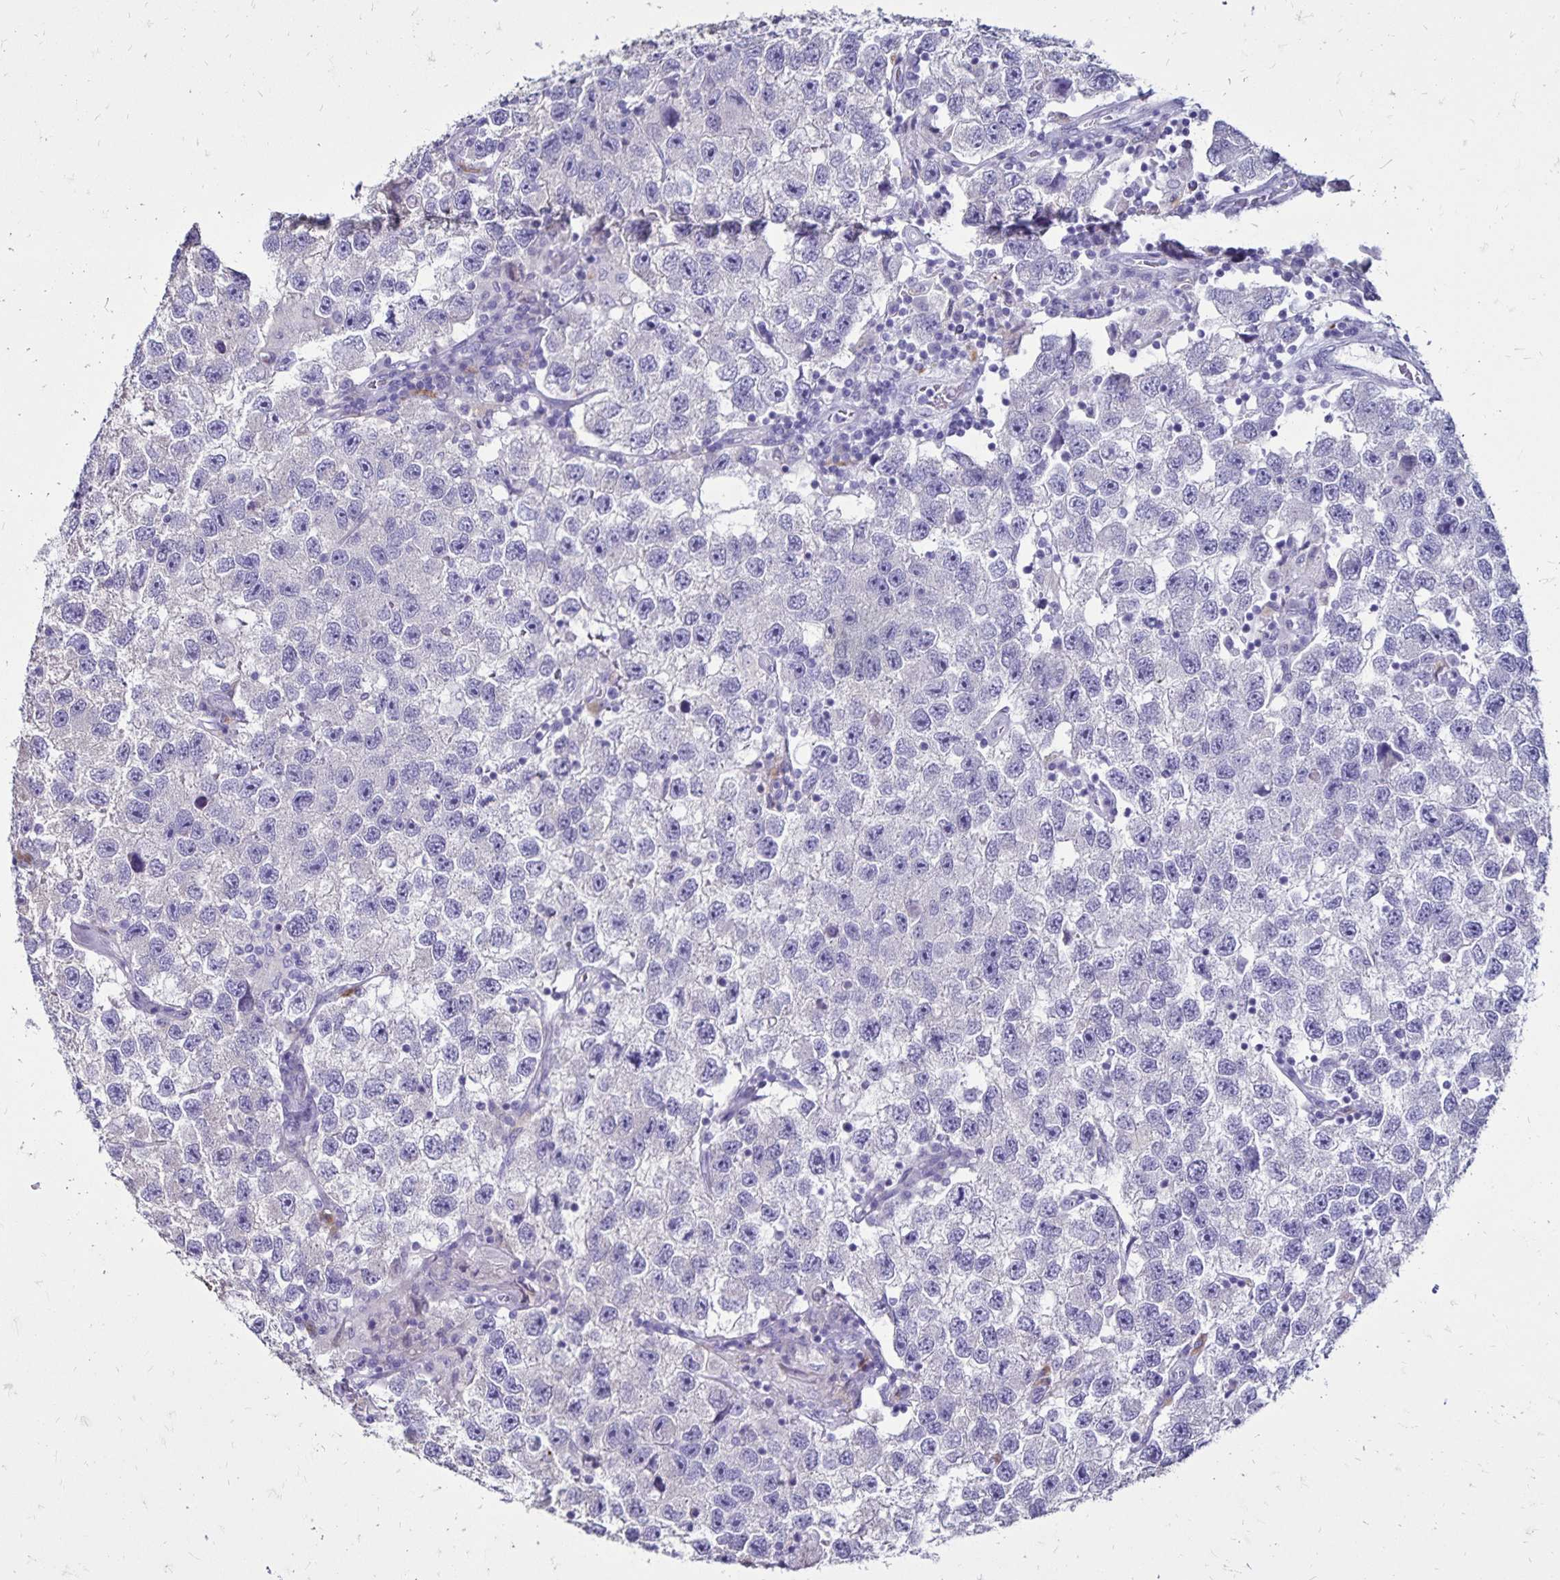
{"staining": {"intensity": "weak", "quantity": "<25%", "location": "cytoplasmic/membranous"}, "tissue": "testis cancer", "cell_type": "Tumor cells", "image_type": "cancer", "snomed": [{"axis": "morphology", "description": "Seminoma, NOS"}, {"axis": "topography", "description": "Testis"}], "caption": "Immunohistochemistry (IHC) photomicrograph of neoplastic tissue: testis seminoma stained with DAB (3,3'-diaminobenzidine) displays no significant protein positivity in tumor cells.", "gene": "EVPL", "patient": {"sex": "male", "age": 26}}